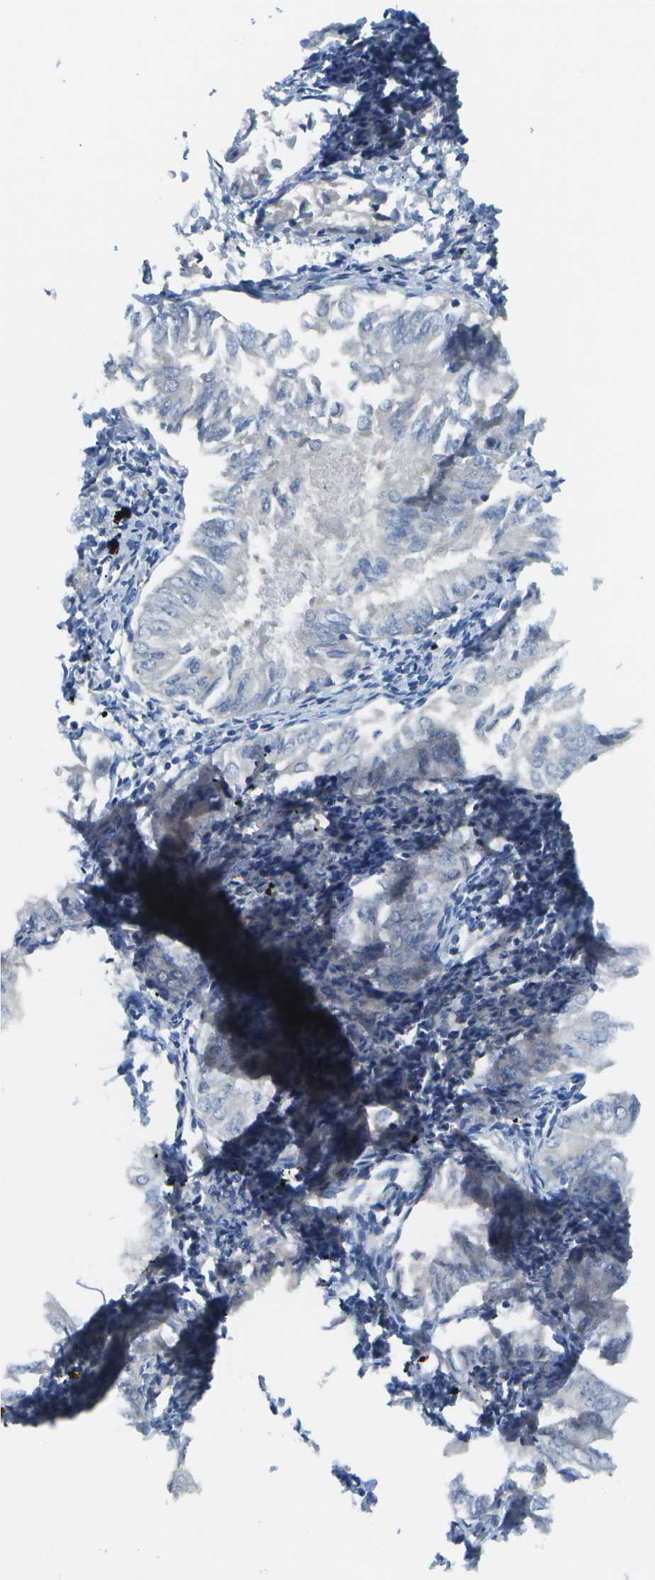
{"staining": {"intensity": "negative", "quantity": "none", "location": "none"}, "tissue": "endometrial cancer", "cell_type": "Tumor cells", "image_type": "cancer", "snomed": [{"axis": "morphology", "description": "Adenocarcinoma, NOS"}, {"axis": "topography", "description": "Endometrium"}], "caption": "The IHC image has no significant positivity in tumor cells of adenocarcinoma (endometrial) tissue.", "gene": "KIAA0040", "patient": {"sex": "female", "age": 53}}